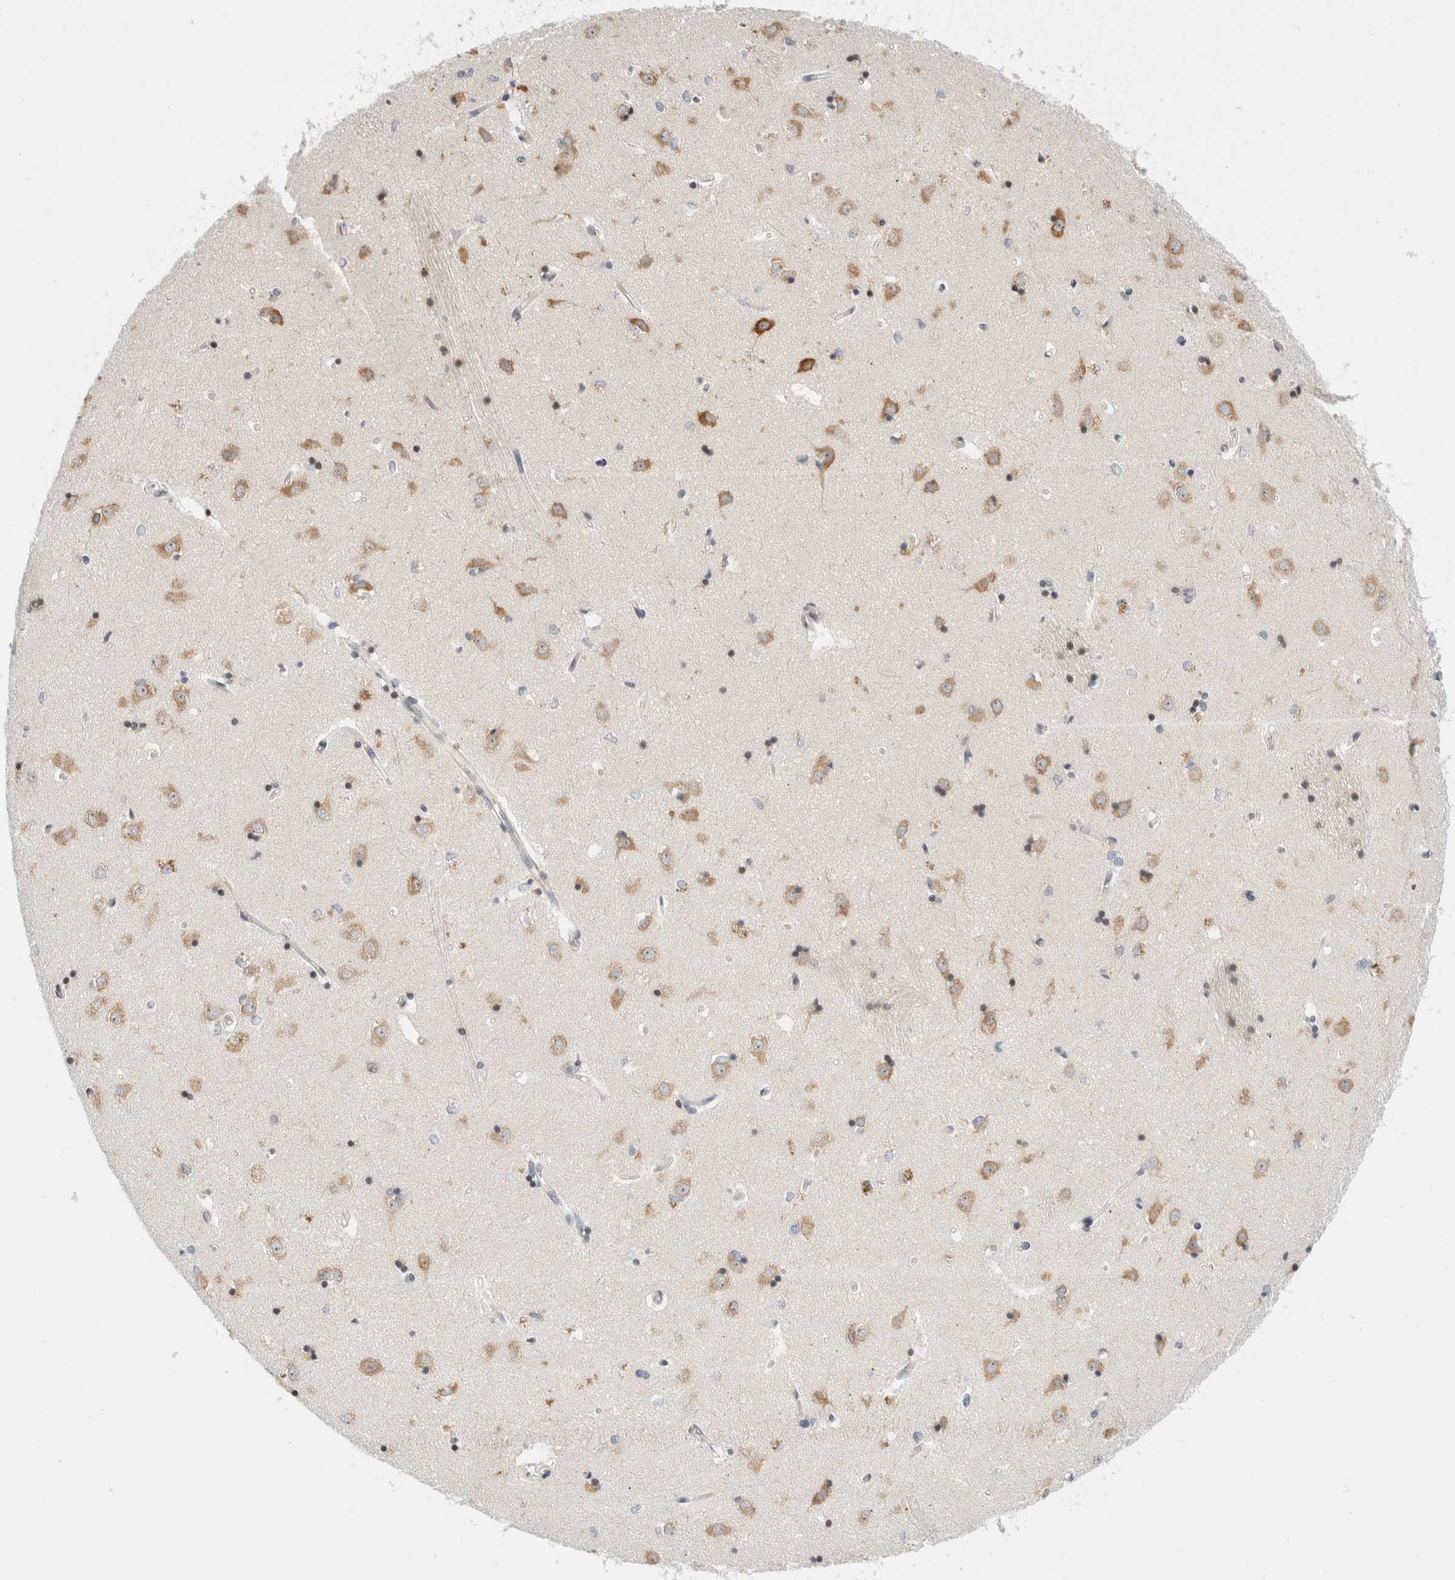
{"staining": {"intensity": "weak", "quantity": "25%-75%", "location": "cytoplasmic/membranous"}, "tissue": "caudate", "cell_type": "Glial cells", "image_type": "normal", "snomed": [{"axis": "morphology", "description": "Normal tissue, NOS"}, {"axis": "topography", "description": "Lateral ventricle wall"}], "caption": "High-magnification brightfield microscopy of benign caudate stained with DAB (3,3'-diaminobenzidine) (brown) and counterstained with hematoxylin (blue). glial cells exhibit weak cytoplasmic/membranous expression is present in about25%-75% of cells. (Stains: DAB in brown, nuclei in blue, Microscopy: brightfield microscopy at high magnification).", "gene": "SPRTN", "patient": {"sex": "male", "age": 45}}